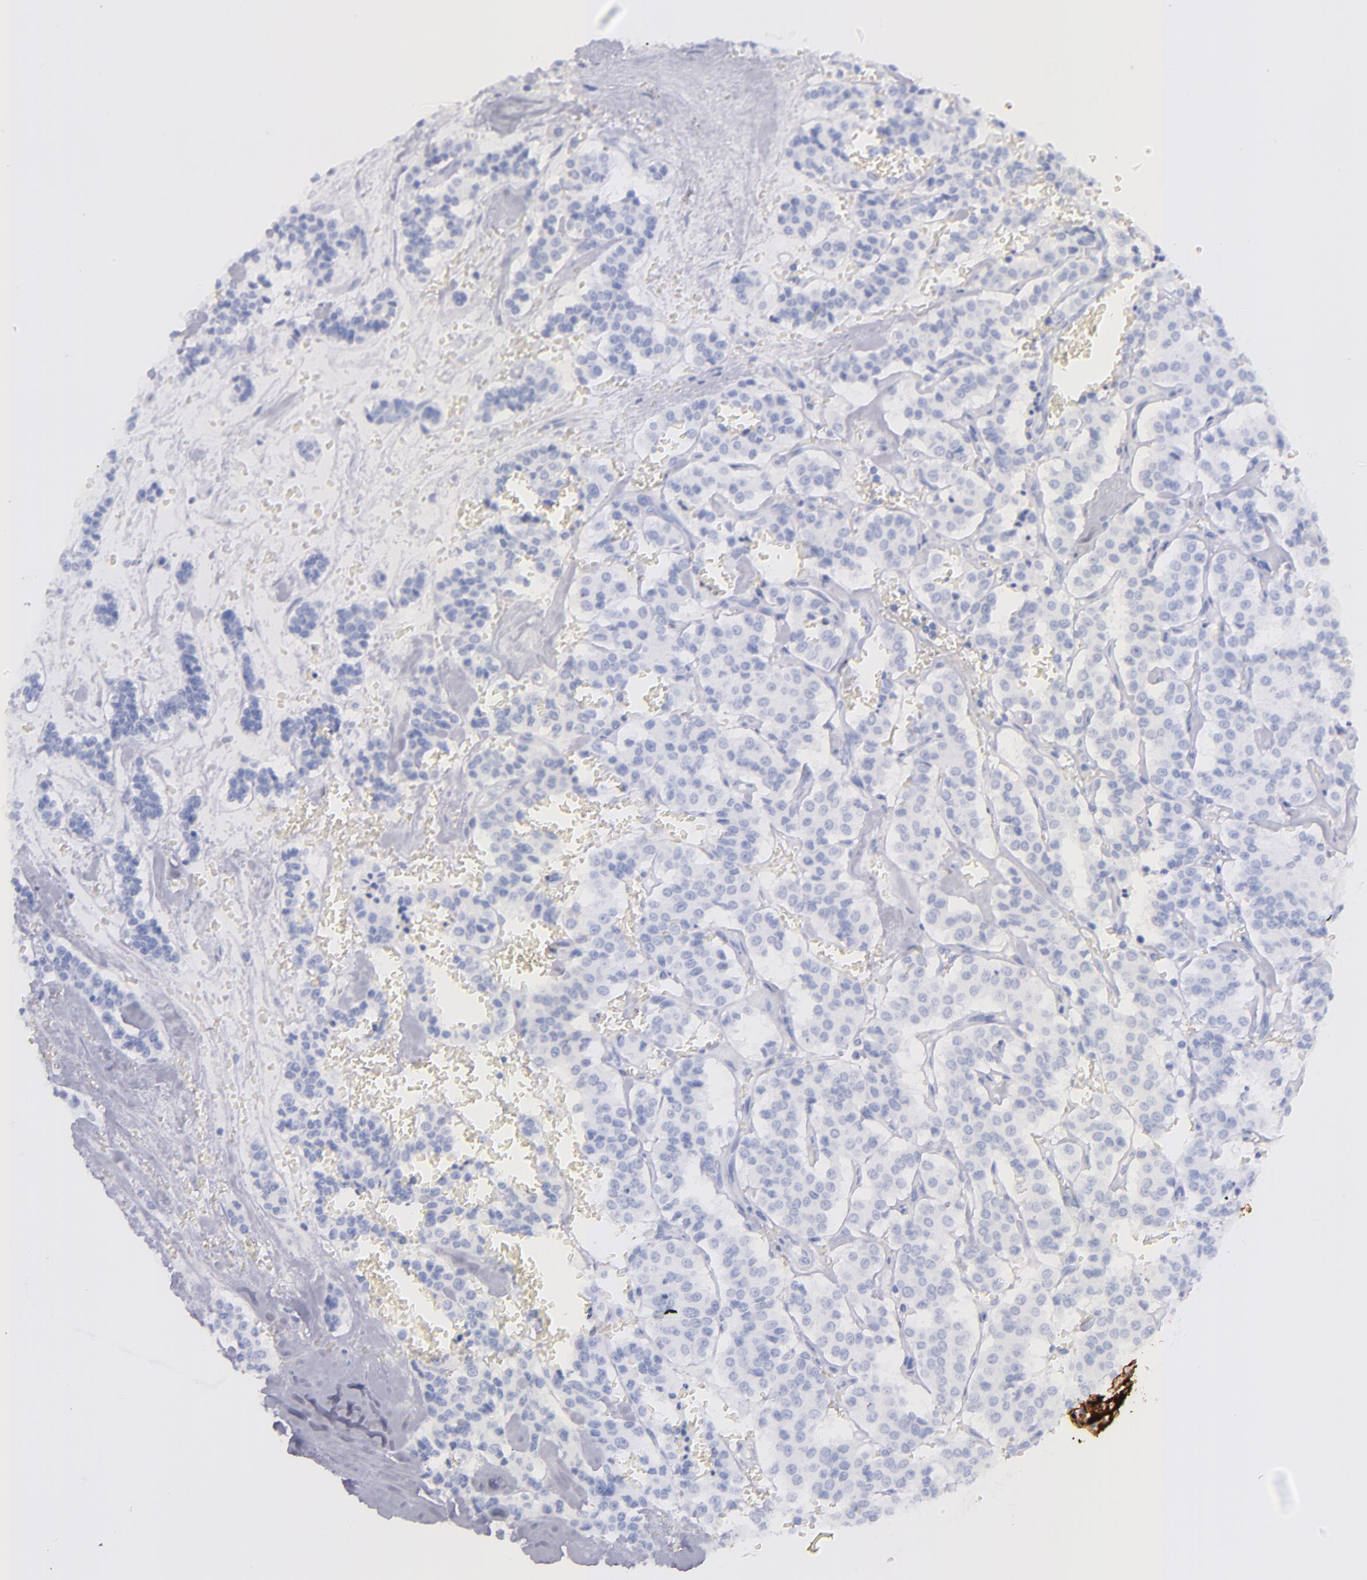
{"staining": {"intensity": "negative", "quantity": "none", "location": "none"}, "tissue": "carcinoid", "cell_type": "Tumor cells", "image_type": "cancer", "snomed": [{"axis": "morphology", "description": "Carcinoid, malignant, NOS"}, {"axis": "topography", "description": "Bronchus"}], "caption": "IHC image of neoplastic tissue: carcinoid stained with DAB (3,3'-diaminobenzidine) shows no significant protein staining in tumor cells.", "gene": "SFTPA2", "patient": {"sex": "male", "age": 55}}